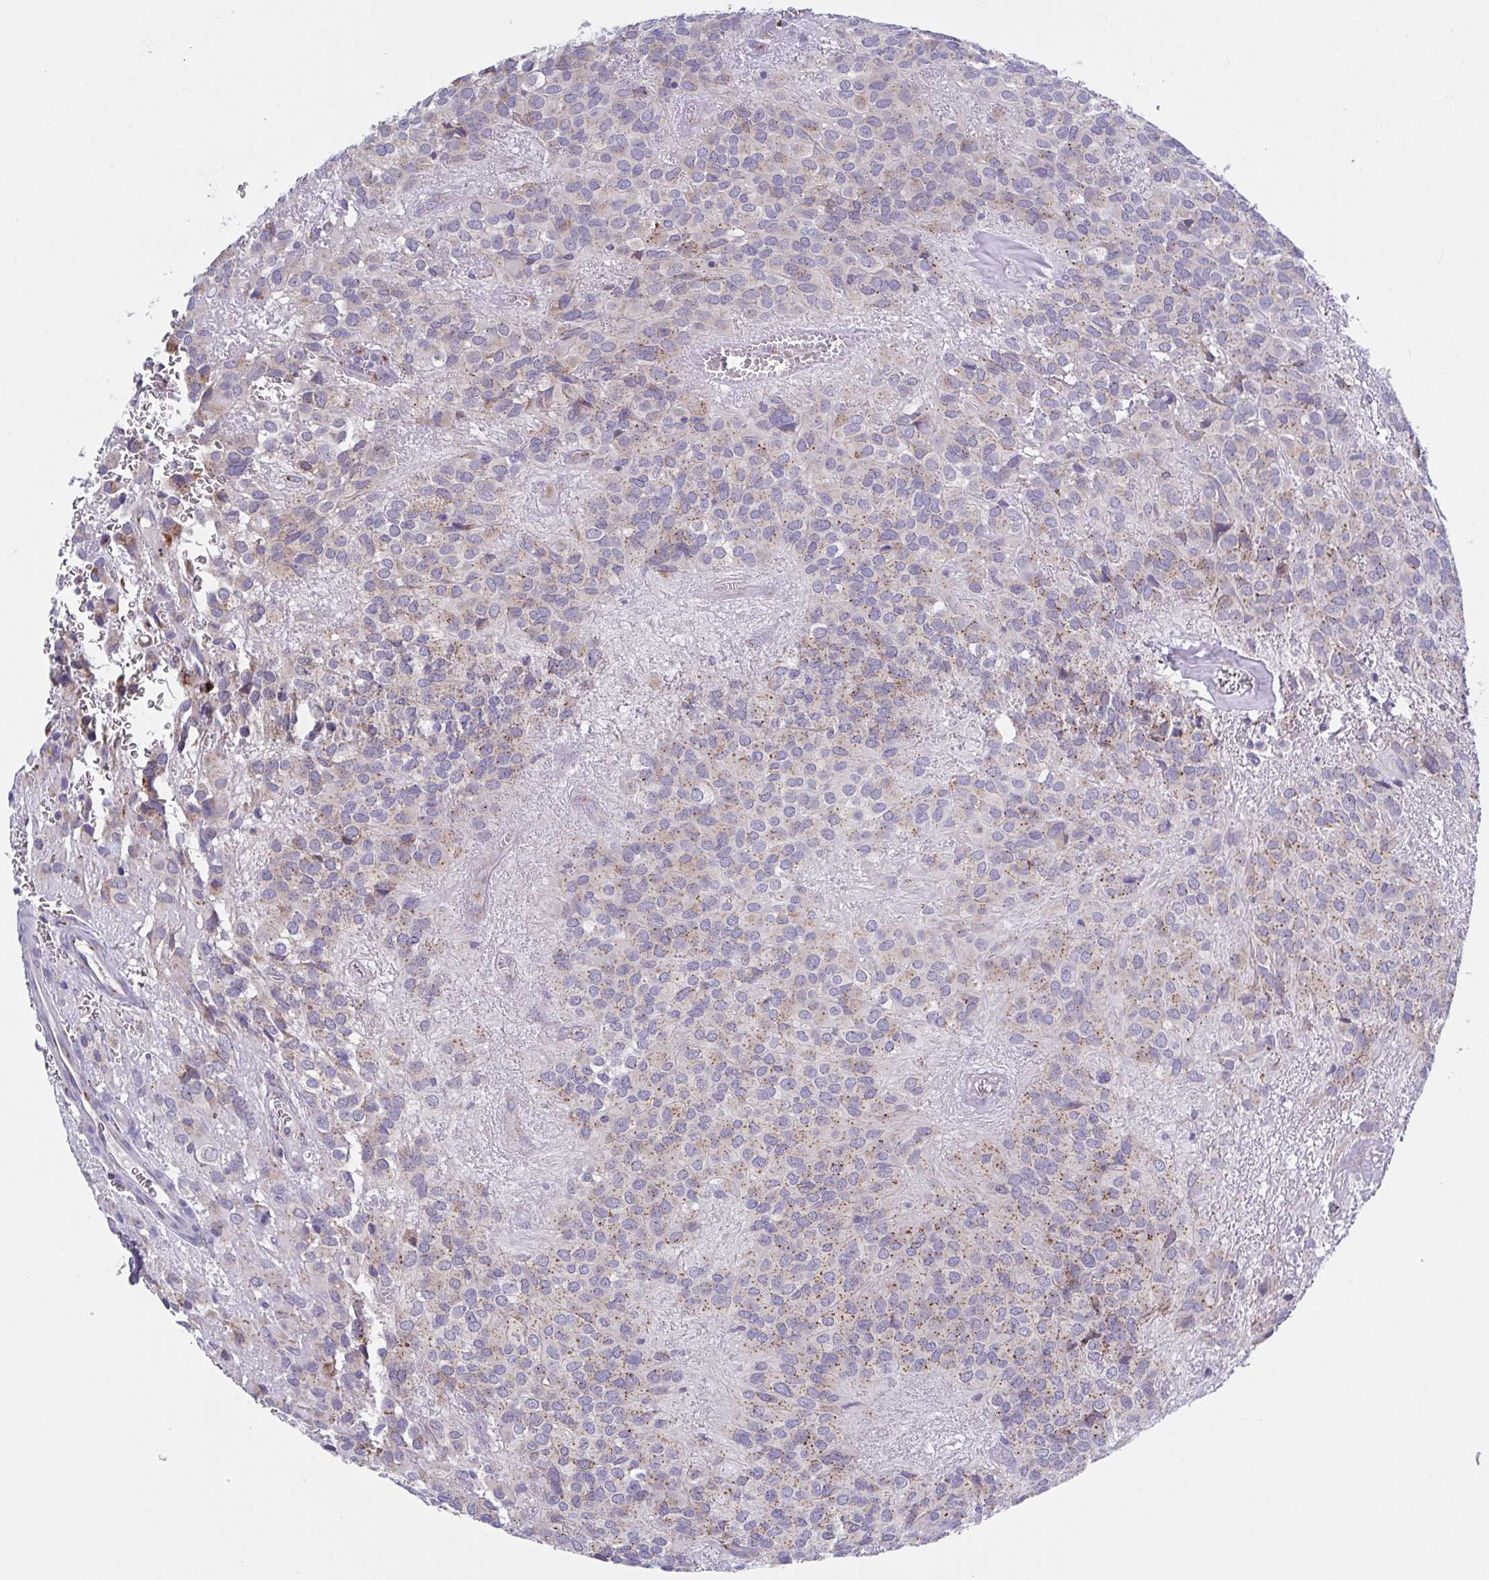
{"staining": {"intensity": "moderate", "quantity": "25%-75%", "location": "cytoplasmic/membranous"}, "tissue": "glioma", "cell_type": "Tumor cells", "image_type": "cancer", "snomed": [{"axis": "morphology", "description": "Glioma, malignant, Low grade"}, {"axis": "topography", "description": "Brain"}], "caption": "Protein staining of glioma tissue reveals moderate cytoplasmic/membranous positivity in about 25%-75% of tumor cells. Immunohistochemistry (ihc) stains the protein of interest in brown and the nuclei are stained blue.", "gene": "PROSER3", "patient": {"sex": "male", "age": 56}}